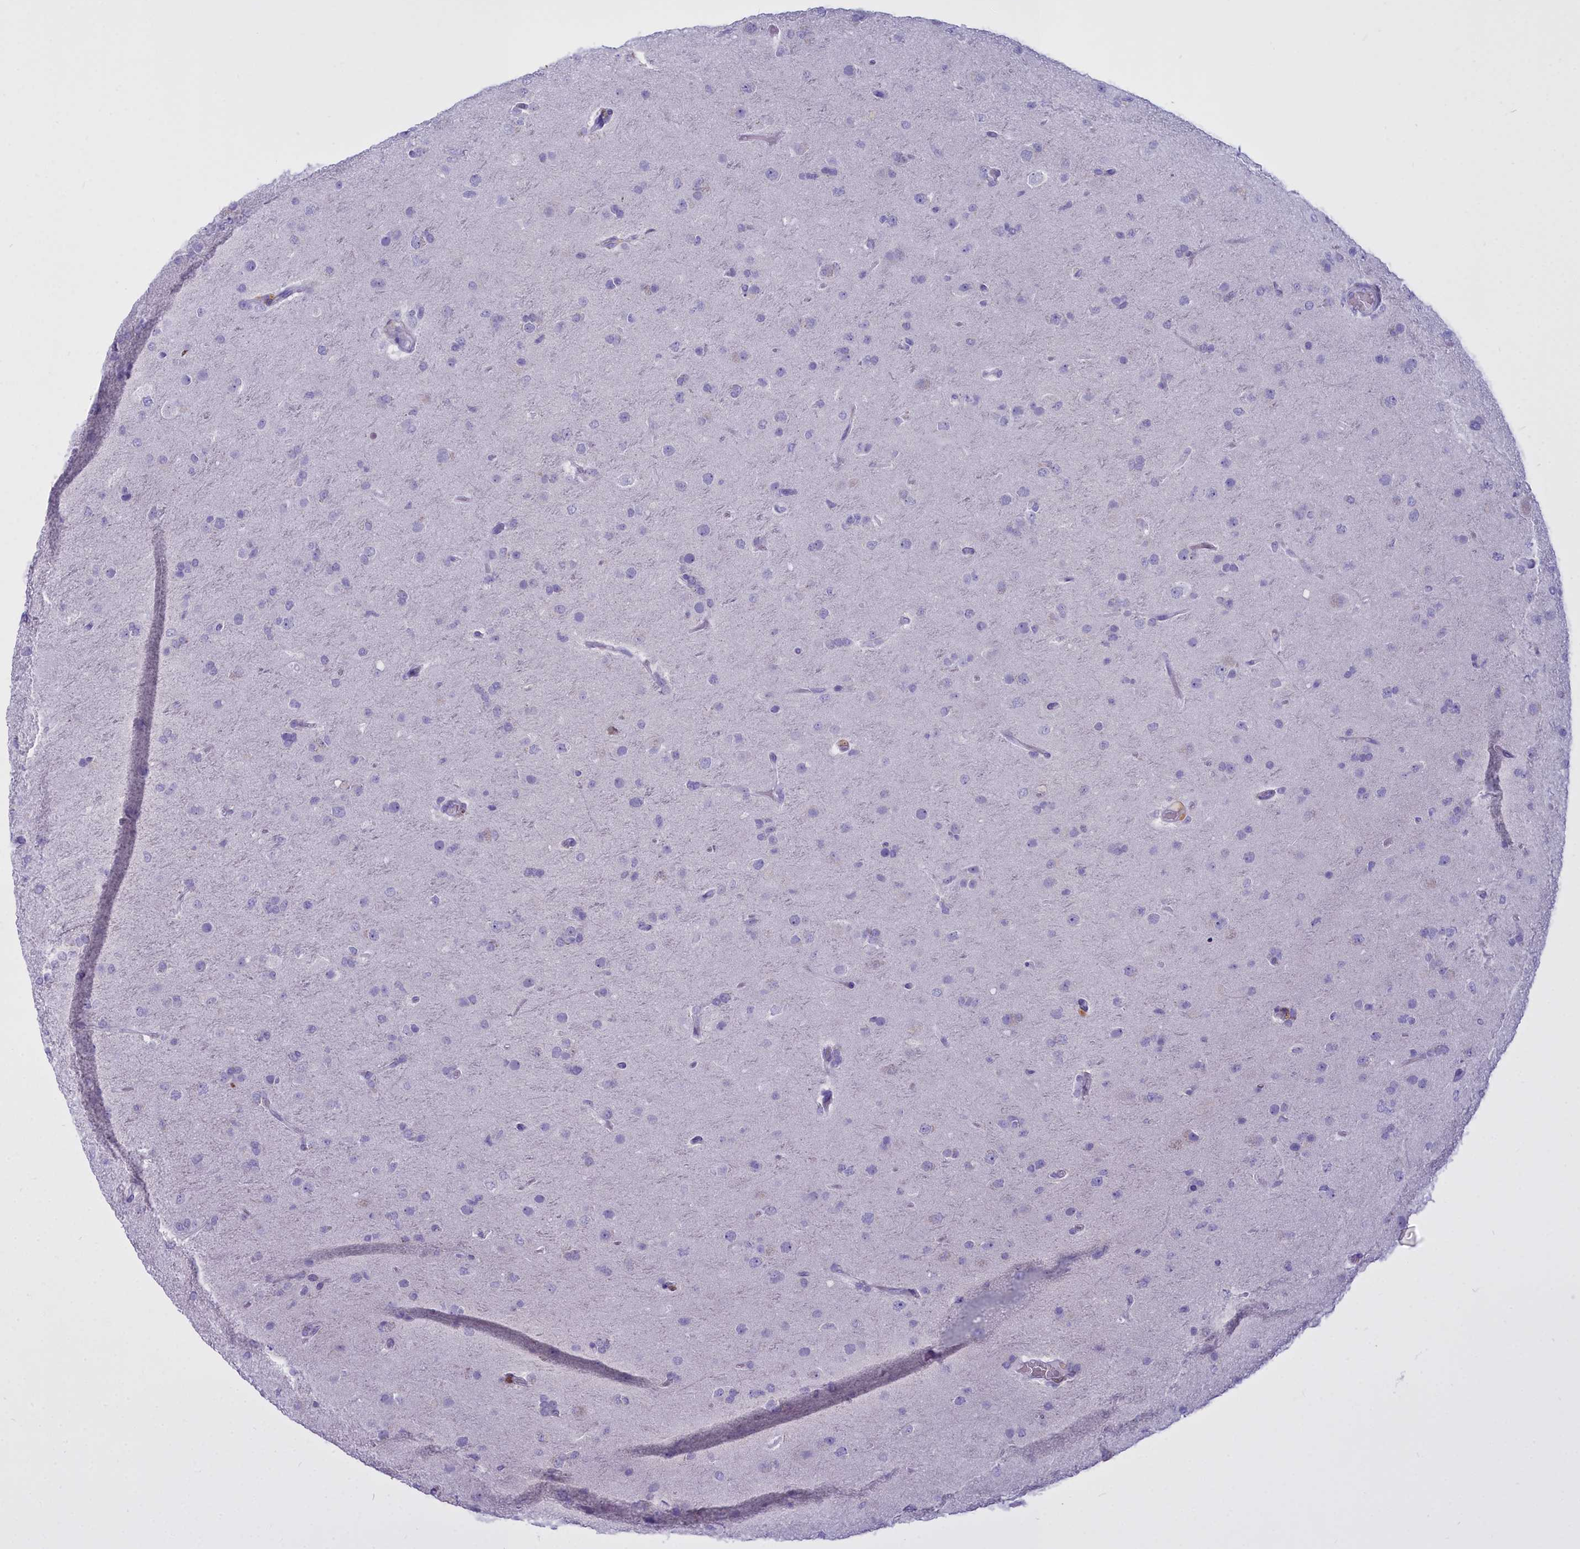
{"staining": {"intensity": "negative", "quantity": "none", "location": "none"}, "tissue": "glioma", "cell_type": "Tumor cells", "image_type": "cancer", "snomed": [{"axis": "morphology", "description": "Glioma, malignant, Low grade"}, {"axis": "topography", "description": "Brain"}], "caption": "High magnification brightfield microscopy of glioma stained with DAB (brown) and counterstained with hematoxylin (blue): tumor cells show no significant staining. The staining was performed using DAB to visualize the protein expression in brown, while the nuclei were stained in blue with hematoxylin (Magnification: 20x).", "gene": "CD5", "patient": {"sex": "male", "age": 65}}